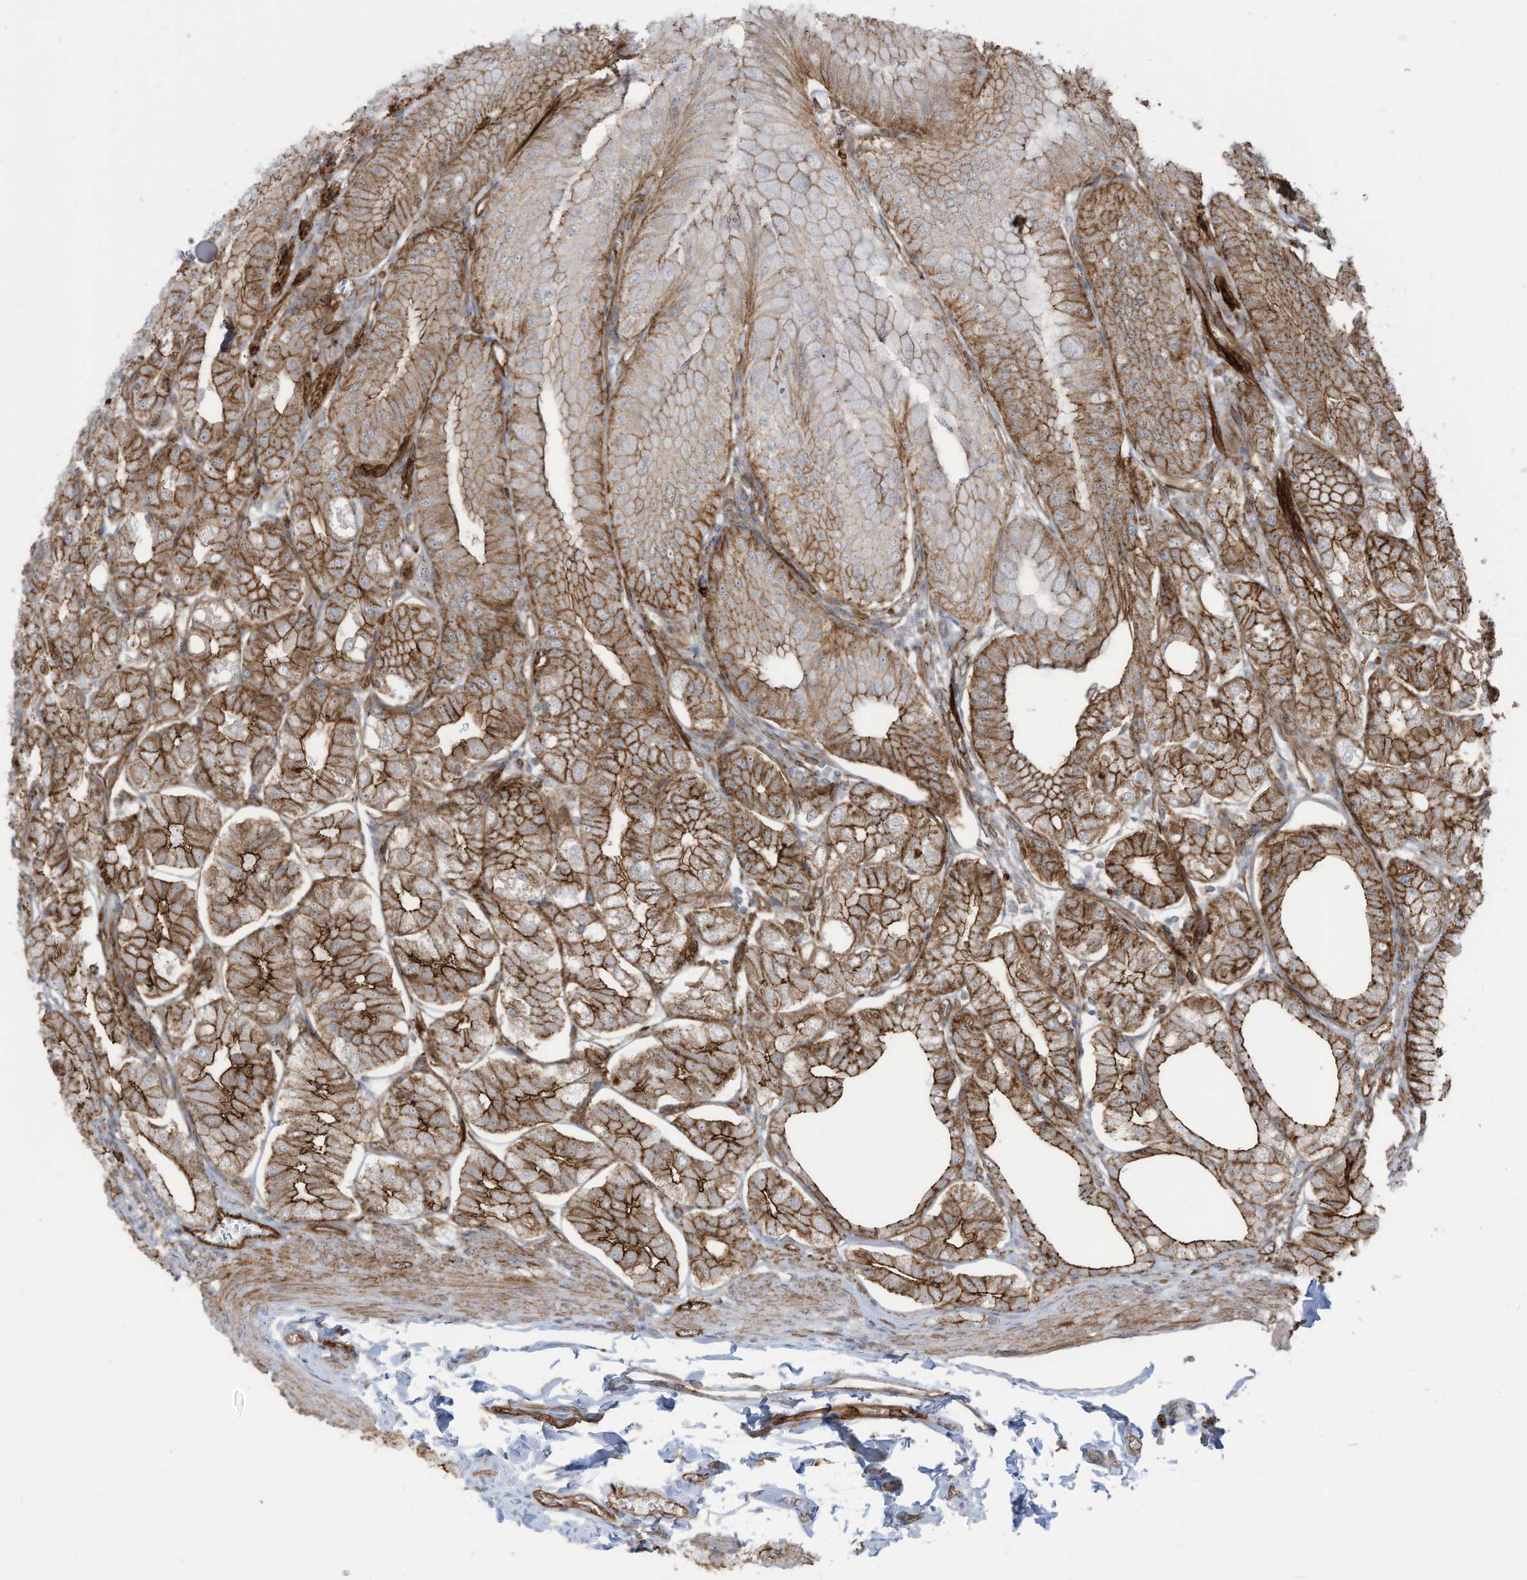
{"staining": {"intensity": "strong", "quantity": ">75%", "location": "cytoplasmic/membranous"}, "tissue": "stomach", "cell_type": "Glandular cells", "image_type": "normal", "snomed": [{"axis": "morphology", "description": "Normal tissue, NOS"}, {"axis": "topography", "description": "Stomach, lower"}], "caption": "Immunohistochemical staining of benign stomach reveals high levels of strong cytoplasmic/membranous staining in approximately >75% of glandular cells. Ihc stains the protein in brown and the nuclei are stained blue.", "gene": "SLC9A2", "patient": {"sex": "male", "age": 71}}